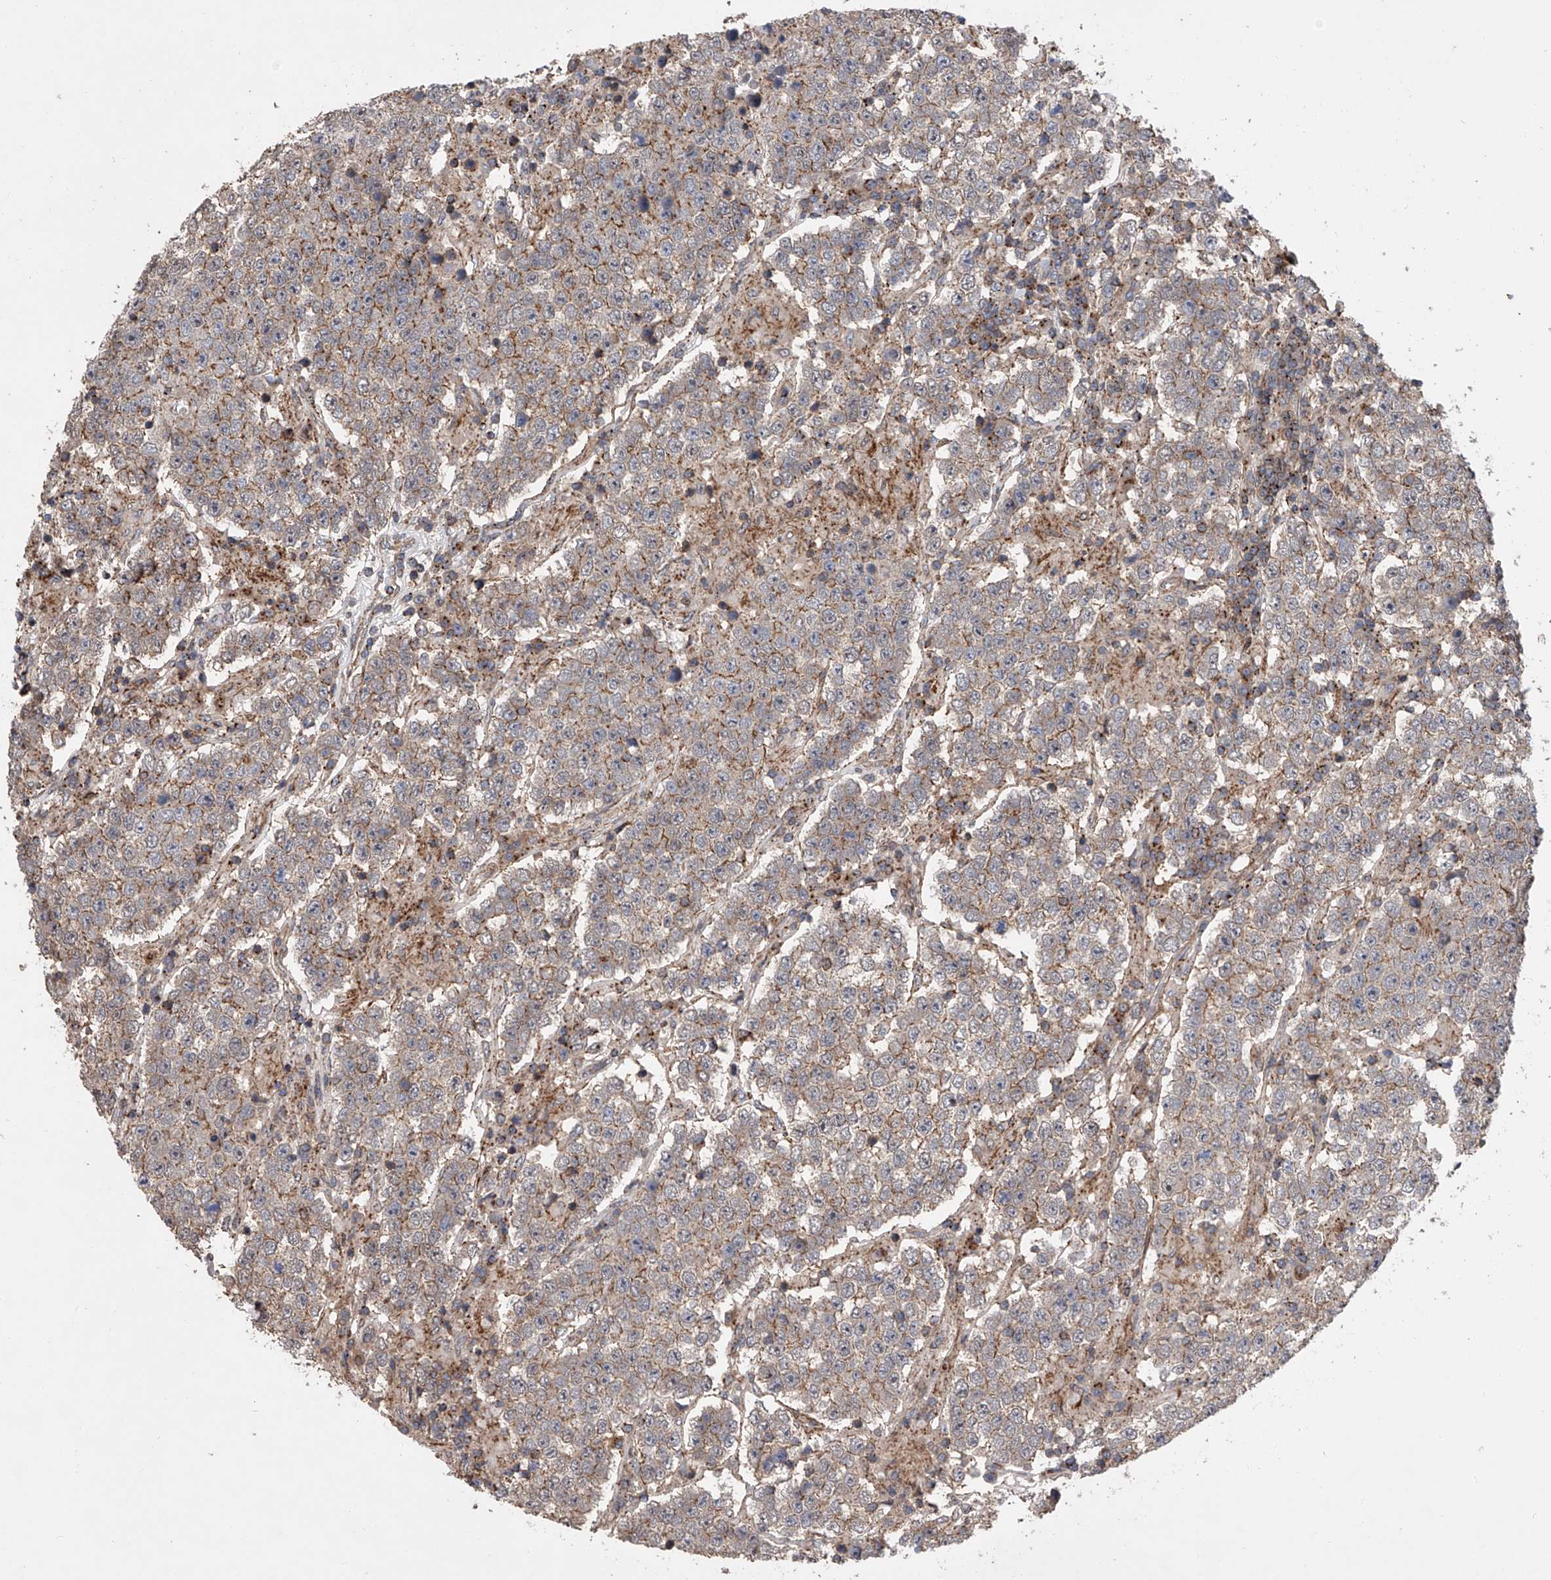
{"staining": {"intensity": "weak", "quantity": "25%-75%", "location": "cytoplasmic/membranous"}, "tissue": "testis cancer", "cell_type": "Tumor cells", "image_type": "cancer", "snomed": [{"axis": "morphology", "description": "Normal tissue, NOS"}, {"axis": "morphology", "description": "Urothelial carcinoma, High grade"}, {"axis": "morphology", "description": "Seminoma, NOS"}, {"axis": "morphology", "description": "Carcinoma, Embryonal, NOS"}, {"axis": "topography", "description": "Urinary bladder"}, {"axis": "topography", "description": "Testis"}], "caption": "Immunohistochemistry (IHC) image of neoplastic tissue: human seminoma (testis) stained using immunohistochemistry (IHC) exhibits low levels of weak protein expression localized specifically in the cytoplasmic/membranous of tumor cells, appearing as a cytoplasmic/membranous brown color.", "gene": "USP47", "patient": {"sex": "male", "age": 41}}